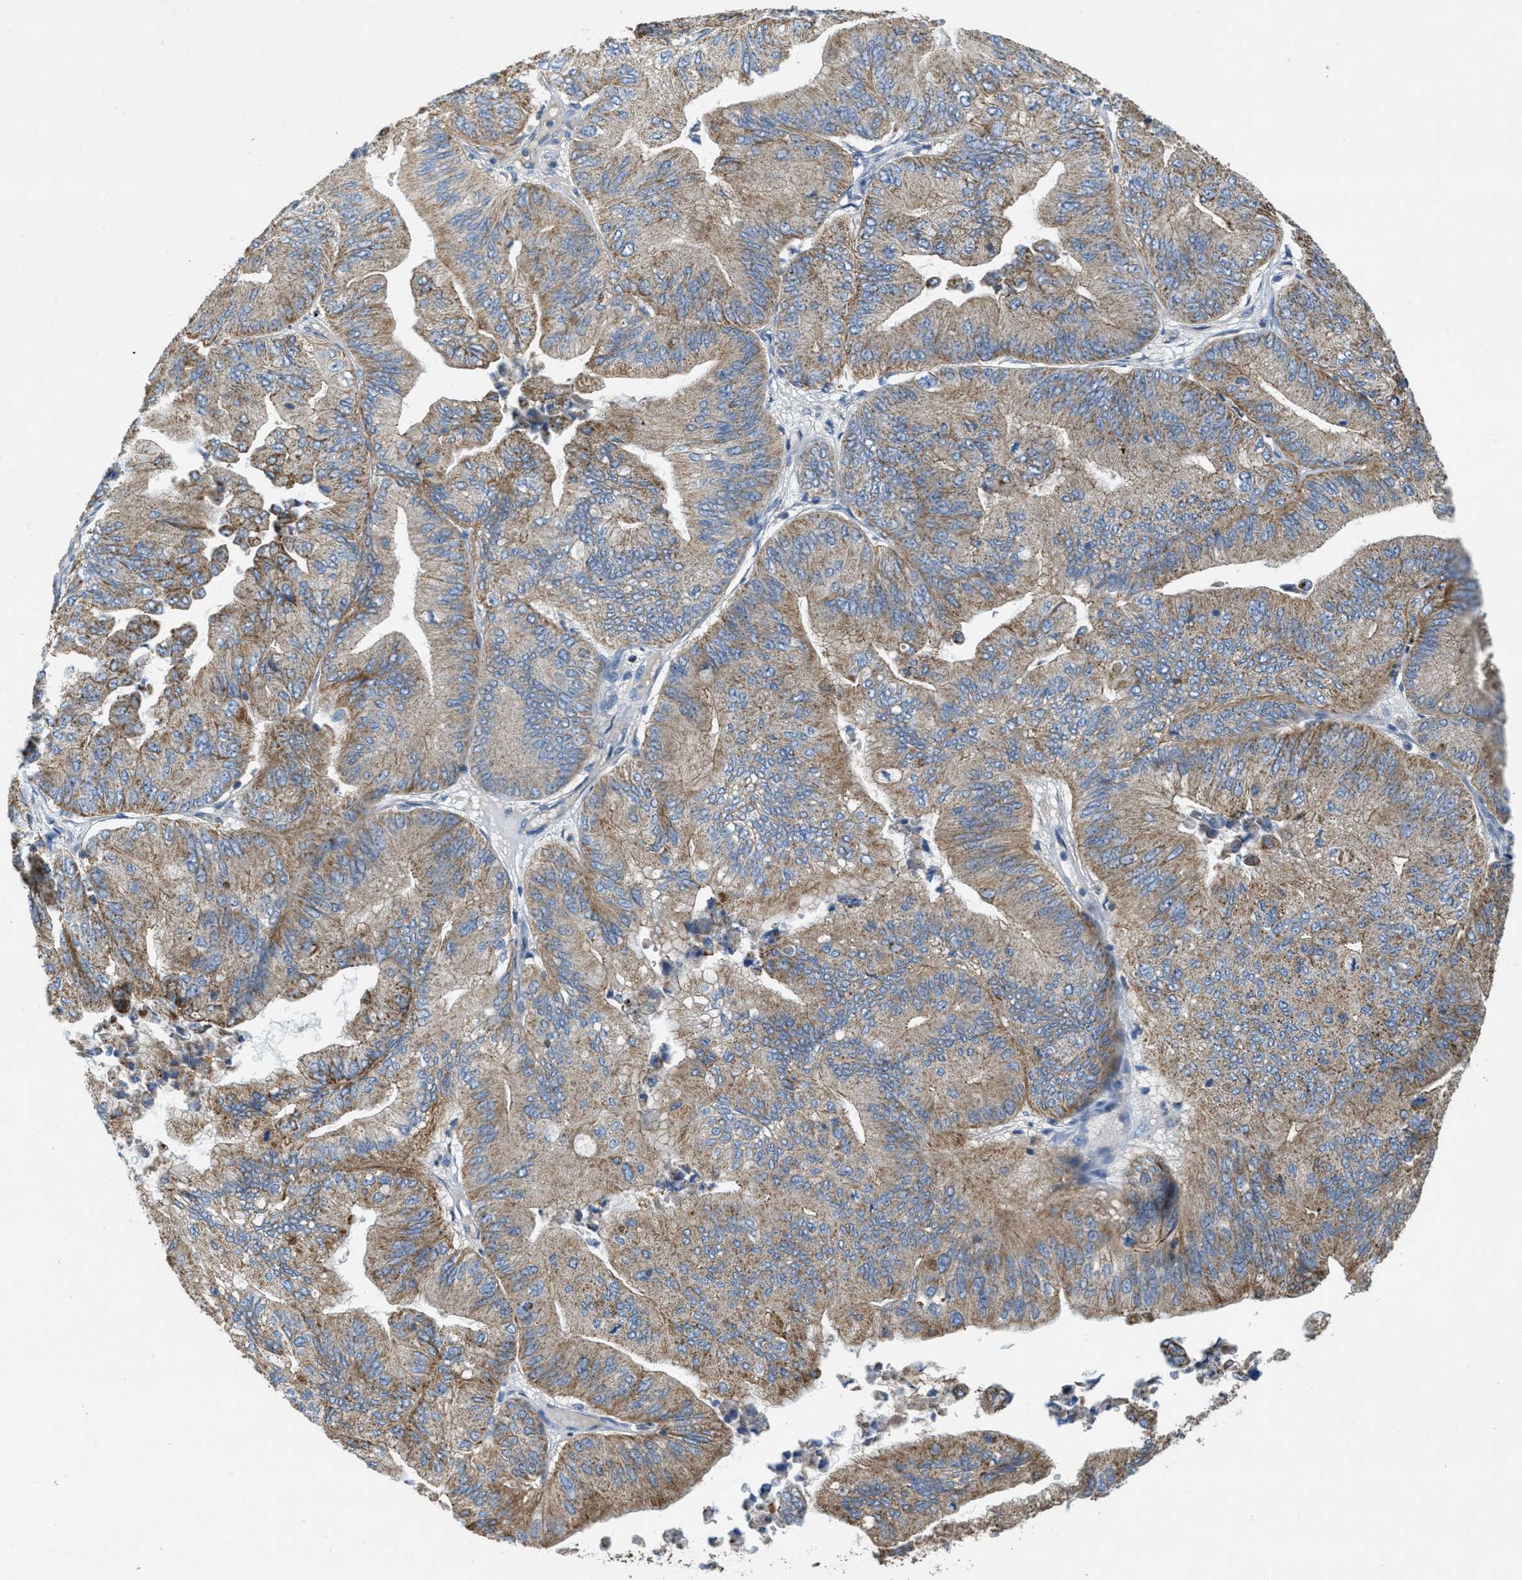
{"staining": {"intensity": "moderate", "quantity": ">75%", "location": "cytoplasmic/membranous"}, "tissue": "ovarian cancer", "cell_type": "Tumor cells", "image_type": "cancer", "snomed": [{"axis": "morphology", "description": "Cystadenocarcinoma, mucinous, NOS"}, {"axis": "topography", "description": "Ovary"}], "caption": "This is a micrograph of immunohistochemistry staining of ovarian cancer (mucinous cystadenocarcinoma), which shows moderate positivity in the cytoplasmic/membranous of tumor cells.", "gene": "BTN3A1", "patient": {"sex": "female", "age": 61}}